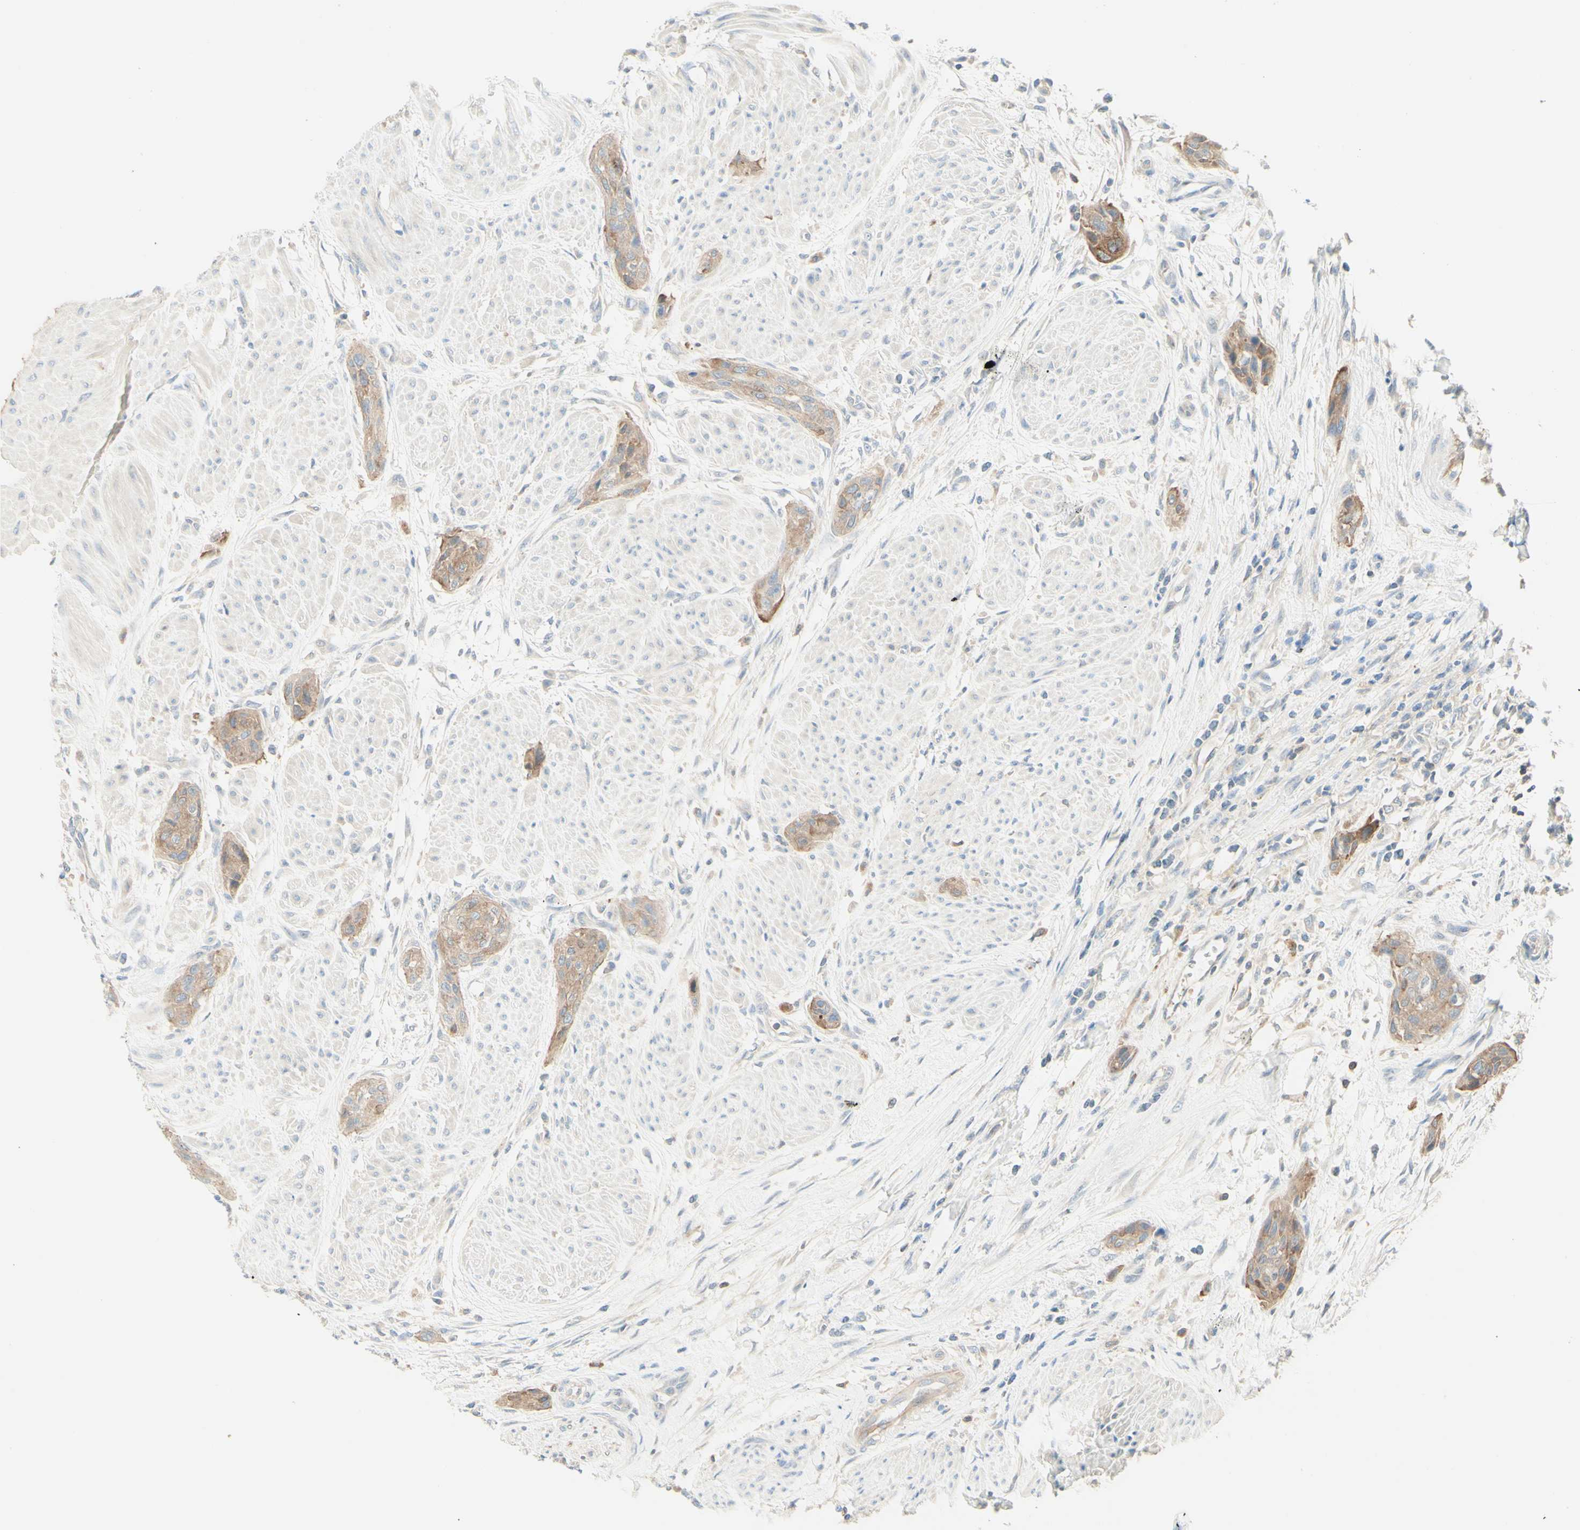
{"staining": {"intensity": "moderate", "quantity": ">75%", "location": "cytoplasmic/membranous"}, "tissue": "urothelial cancer", "cell_type": "Tumor cells", "image_type": "cancer", "snomed": [{"axis": "morphology", "description": "Urothelial carcinoma, High grade"}, {"axis": "topography", "description": "Urinary bladder"}], "caption": "A medium amount of moderate cytoplasmic/membranous expression is present in about >75% of tumor cells in urothelial carcinoma (high-grade) tissue.", "gene": "MTM1", "patient": {"sex": "male", "age": 35}}